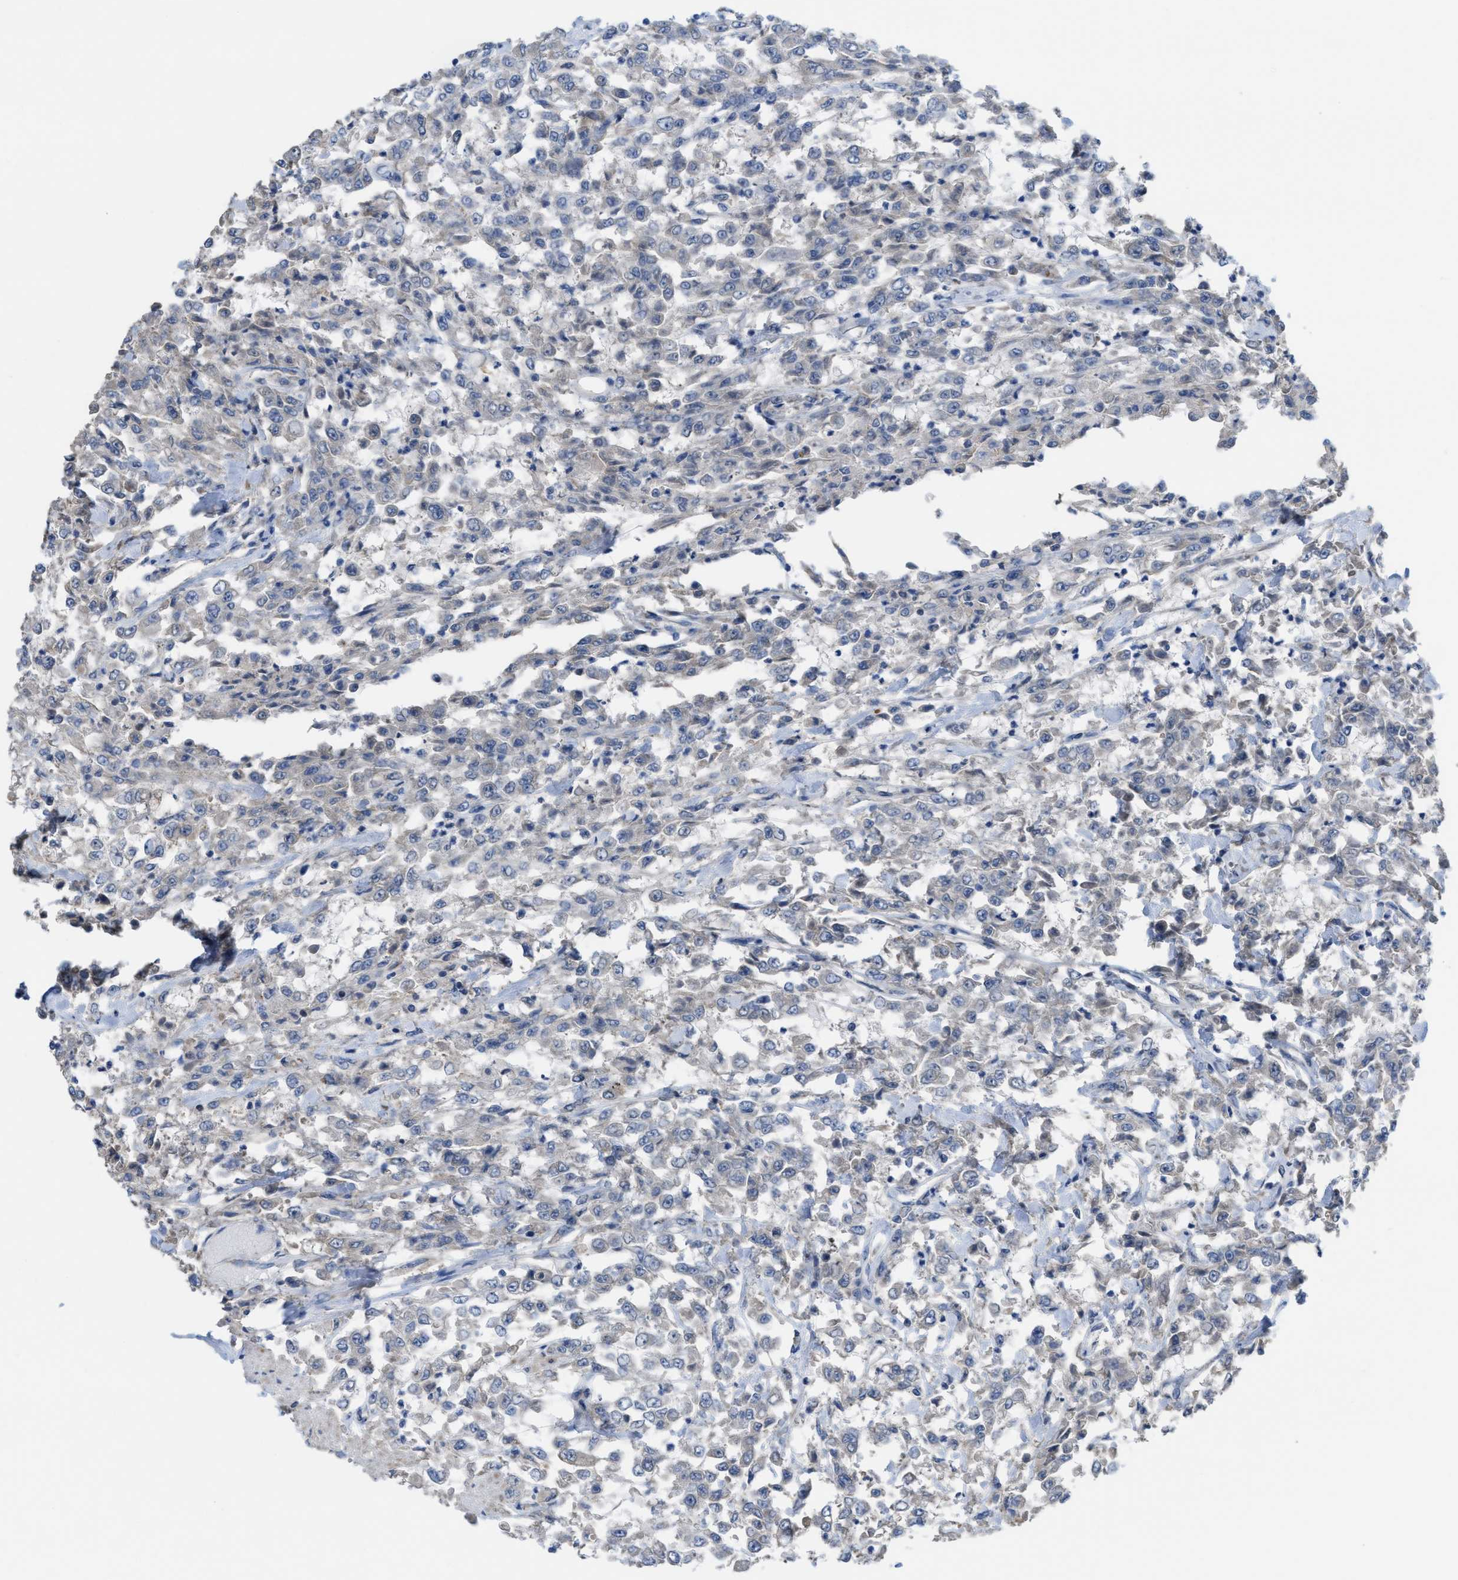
{"staining": {"intensity": "negative", "quantity": "none", "location": "none"}, "tissue": "urothelial cancer", "cell_type": "Tumor cells", "image_type": "cancer", "snomed": [{"axis": "morphology", "description": "Urothelial carcinoma, High grade"}, {"axis": "topography", "description": "Urinary bladder"}], "caption": "Urothelial cancer was stained to show a protein in brown. There is no significant staining in tumor cells.", "gene": "CDPF1", "patient": {"sex": "male", "age": 46}}